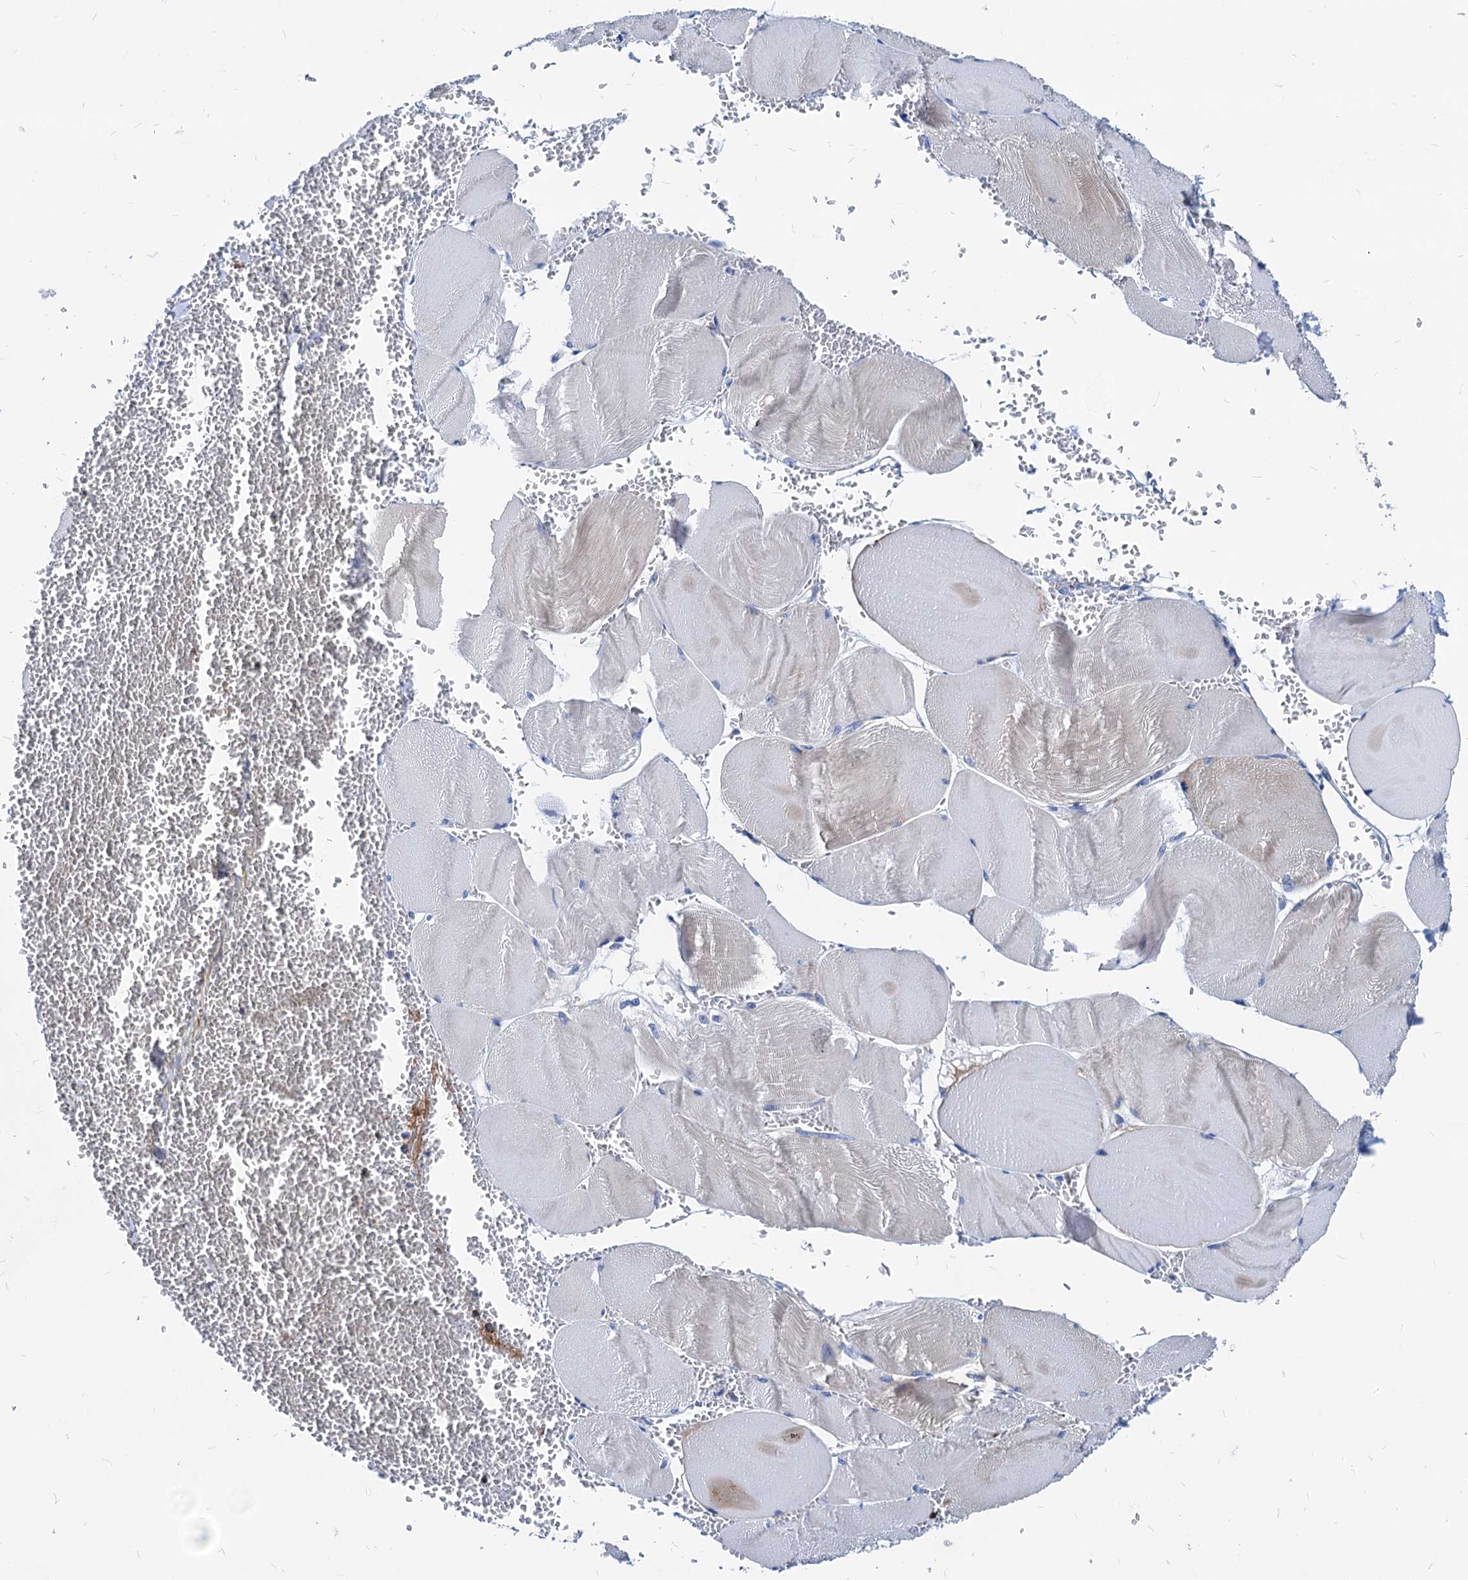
{"staining": {"intensity": "negative", "quantity": "none", "location": "none"}, "tissue": "skeletal muscle", "cell_type": "Myocytes", "image_type": "normal", "snomed": [{"axis": "morphology", "description": "Normal tissue, NOS"}, {"axis": "morphology", "description": "Basal cell carcinoma"}, {"axis": "topography", "description": "Skeletal muscle"}], "caption": "Protein analysis of unremarkable skeletal muscle demonstrates no significant positivity in myocytes.", "gene": "LCP2", "patient": {"sex": "female", "age": 64}}